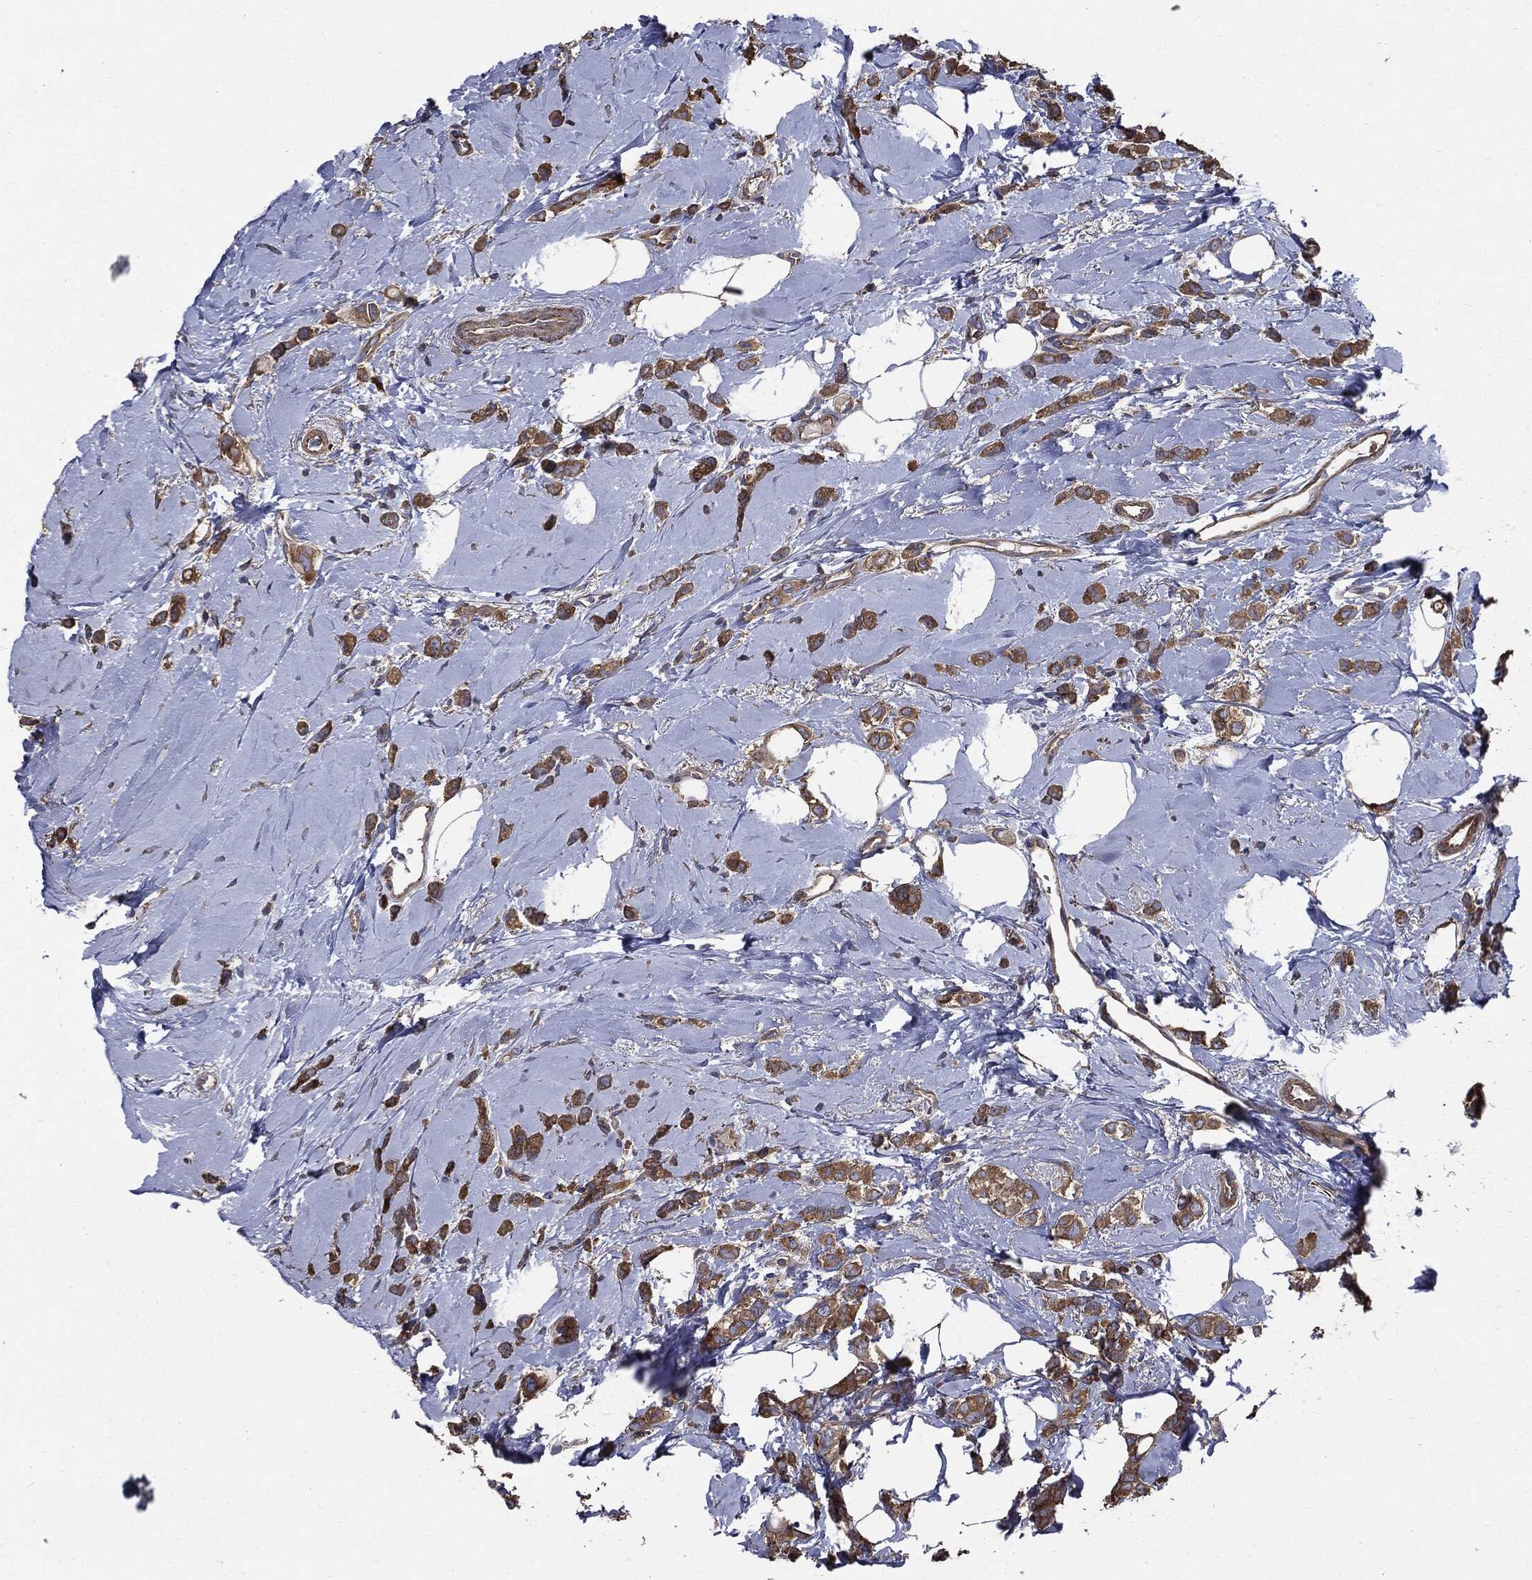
{"staining": {"intensity": "strong", "quantity": ">75%", "location": "cytoplasmic/membranous"}, "tissue": "breast cancer", "cell_type": "Tumor cells", "image_type": "cancer", "snomed": [{"axis": "morphology", "description": "Lobular carcinoma"}, {"axis": "topography", "description": "Breast"}], "caption": "The image shows a brown stain indicating the presence of a protein in the cytoplasmic/membranous of tumor cells in breast cancer.", "gene": "PDCD6IP", "patient": {"sex": "female", "age": 66}}